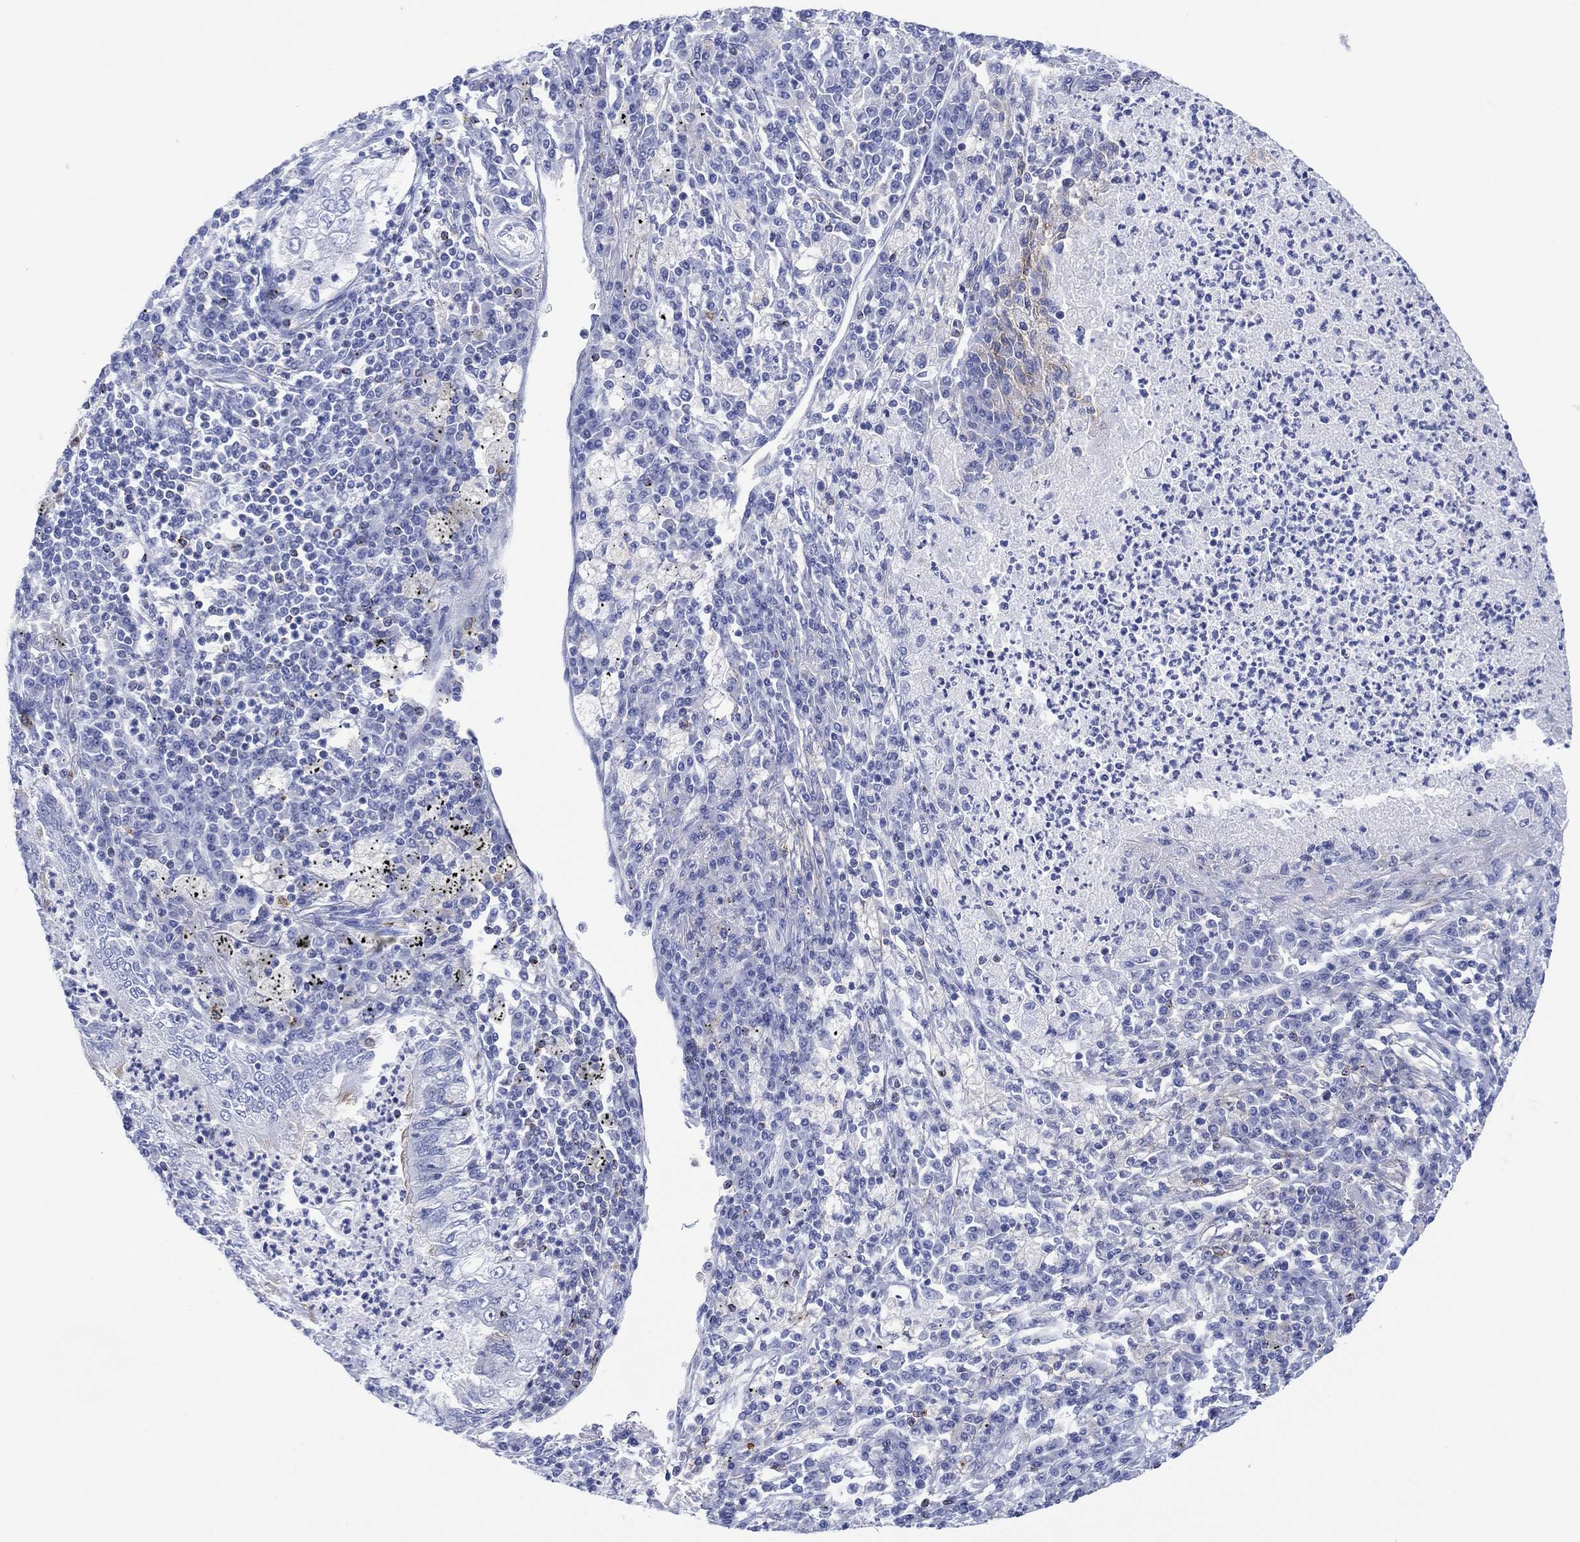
{"staining": {"intensity": "negative", "quantity": "none", "location": "none"}, "tissue": "lung cancer", "cell_type": "Tumor cells", "image_type": "cancer", "snomed": [{"axis": "morphology", "description": "Adenocarcinoma, NOS"}, {"axis": "topography", "description": "Lung"}], "caption": "An immunohistochemistry histopathology image of lung adenocarcinoma is shown. There is no staining in tumor cells of lung adenocarcinoma.", "gene": "DPP4", "patient": {"sex": "female", "age": 73}}